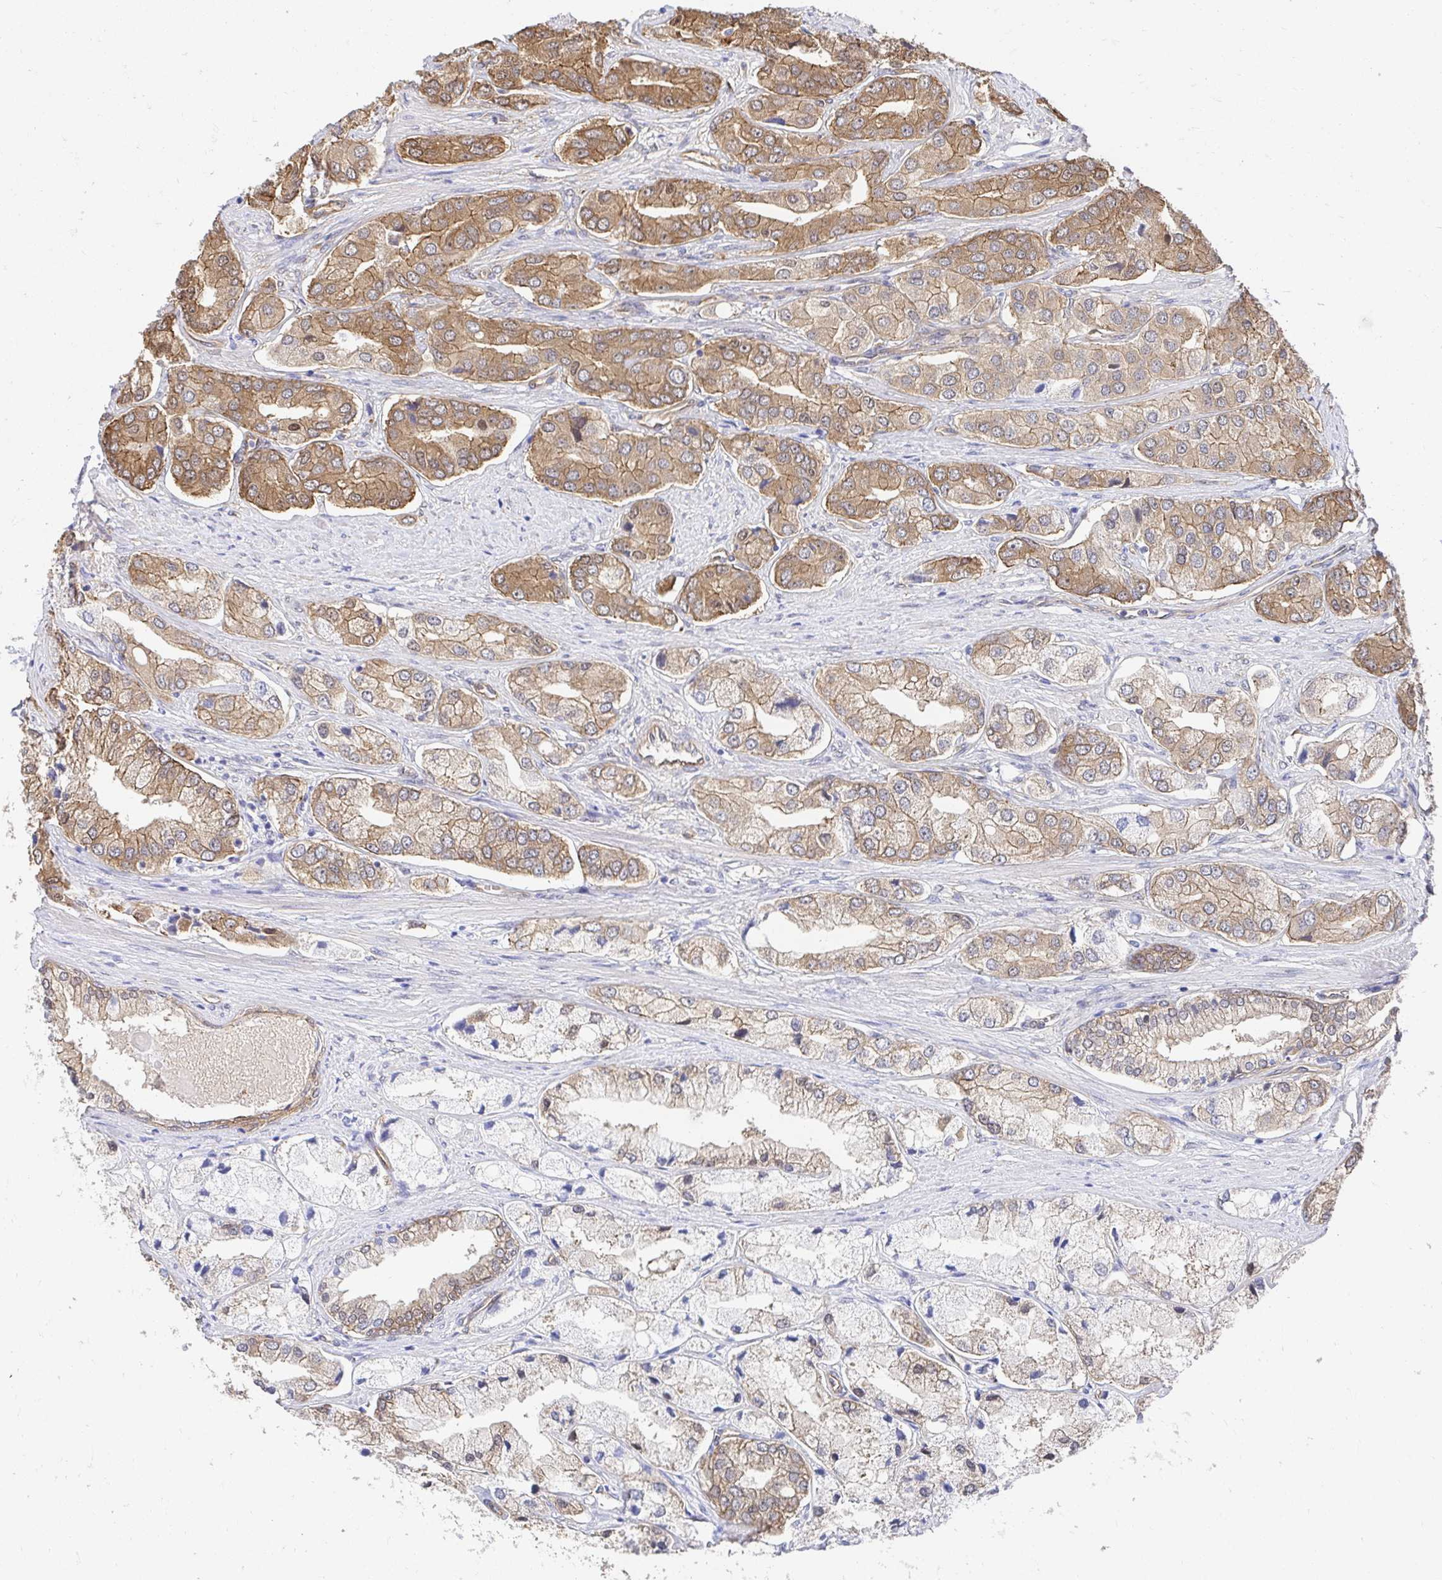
{"staining": {"intensity": "moderate", "quantity": "25%-75%", "location": "cytoplasmic/membranous"}, "tissue": "prostate cancer", "cell_type": "Tumor cells", "image_type": "cancer", "snomed": [{"axis": "morphology", "description": "Adenocarcinoma, Low grade"}, {"axis": "topography", "description": "Prostate"}], "caption": "Prostate cancer stained with immunohistochemistry reveals moderate cytoplasmic/membranous positivity in approximately 25%-75% of tumor cells.", "gene": "CTTN", "patient": {"sex": "male", "age": 69}}